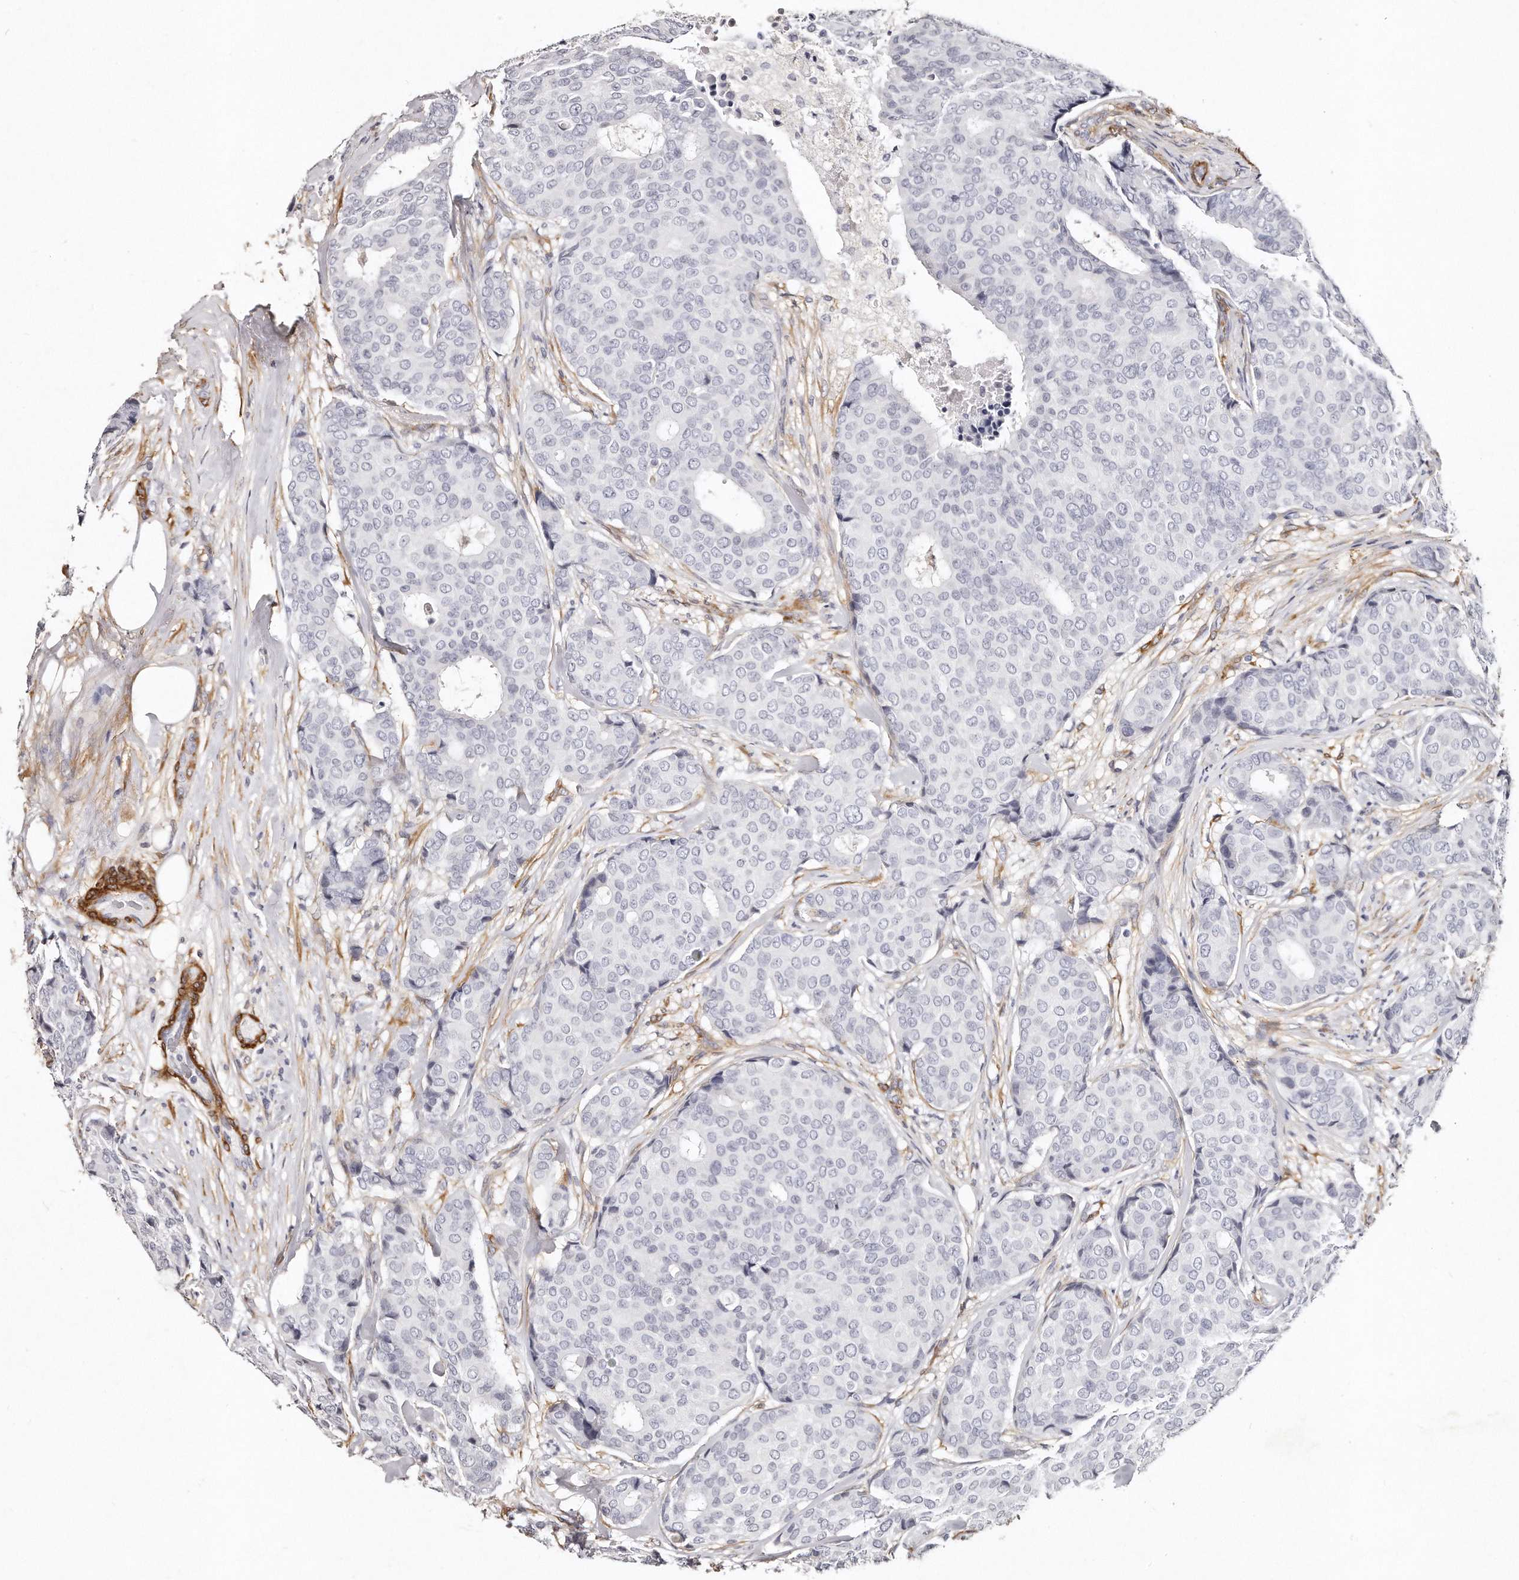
{"staining": {"intensity": "negative", "quantity": "none", "location": "none"}, "tissue": "breast cancer", "cell_type": "Tumor cells", "image_type": "cancer", "snomed": [{"axis": "morphology", "description": "Duct carcinoma"}, {"axis": "topography", "description": "Breast"}], "caption": "The micrograph exhibits no significant staining in tumor cells of breast invasive ductal carcinoma.", "gene": "LMOD1", "patient": {"sex": "female", "age": 75}}